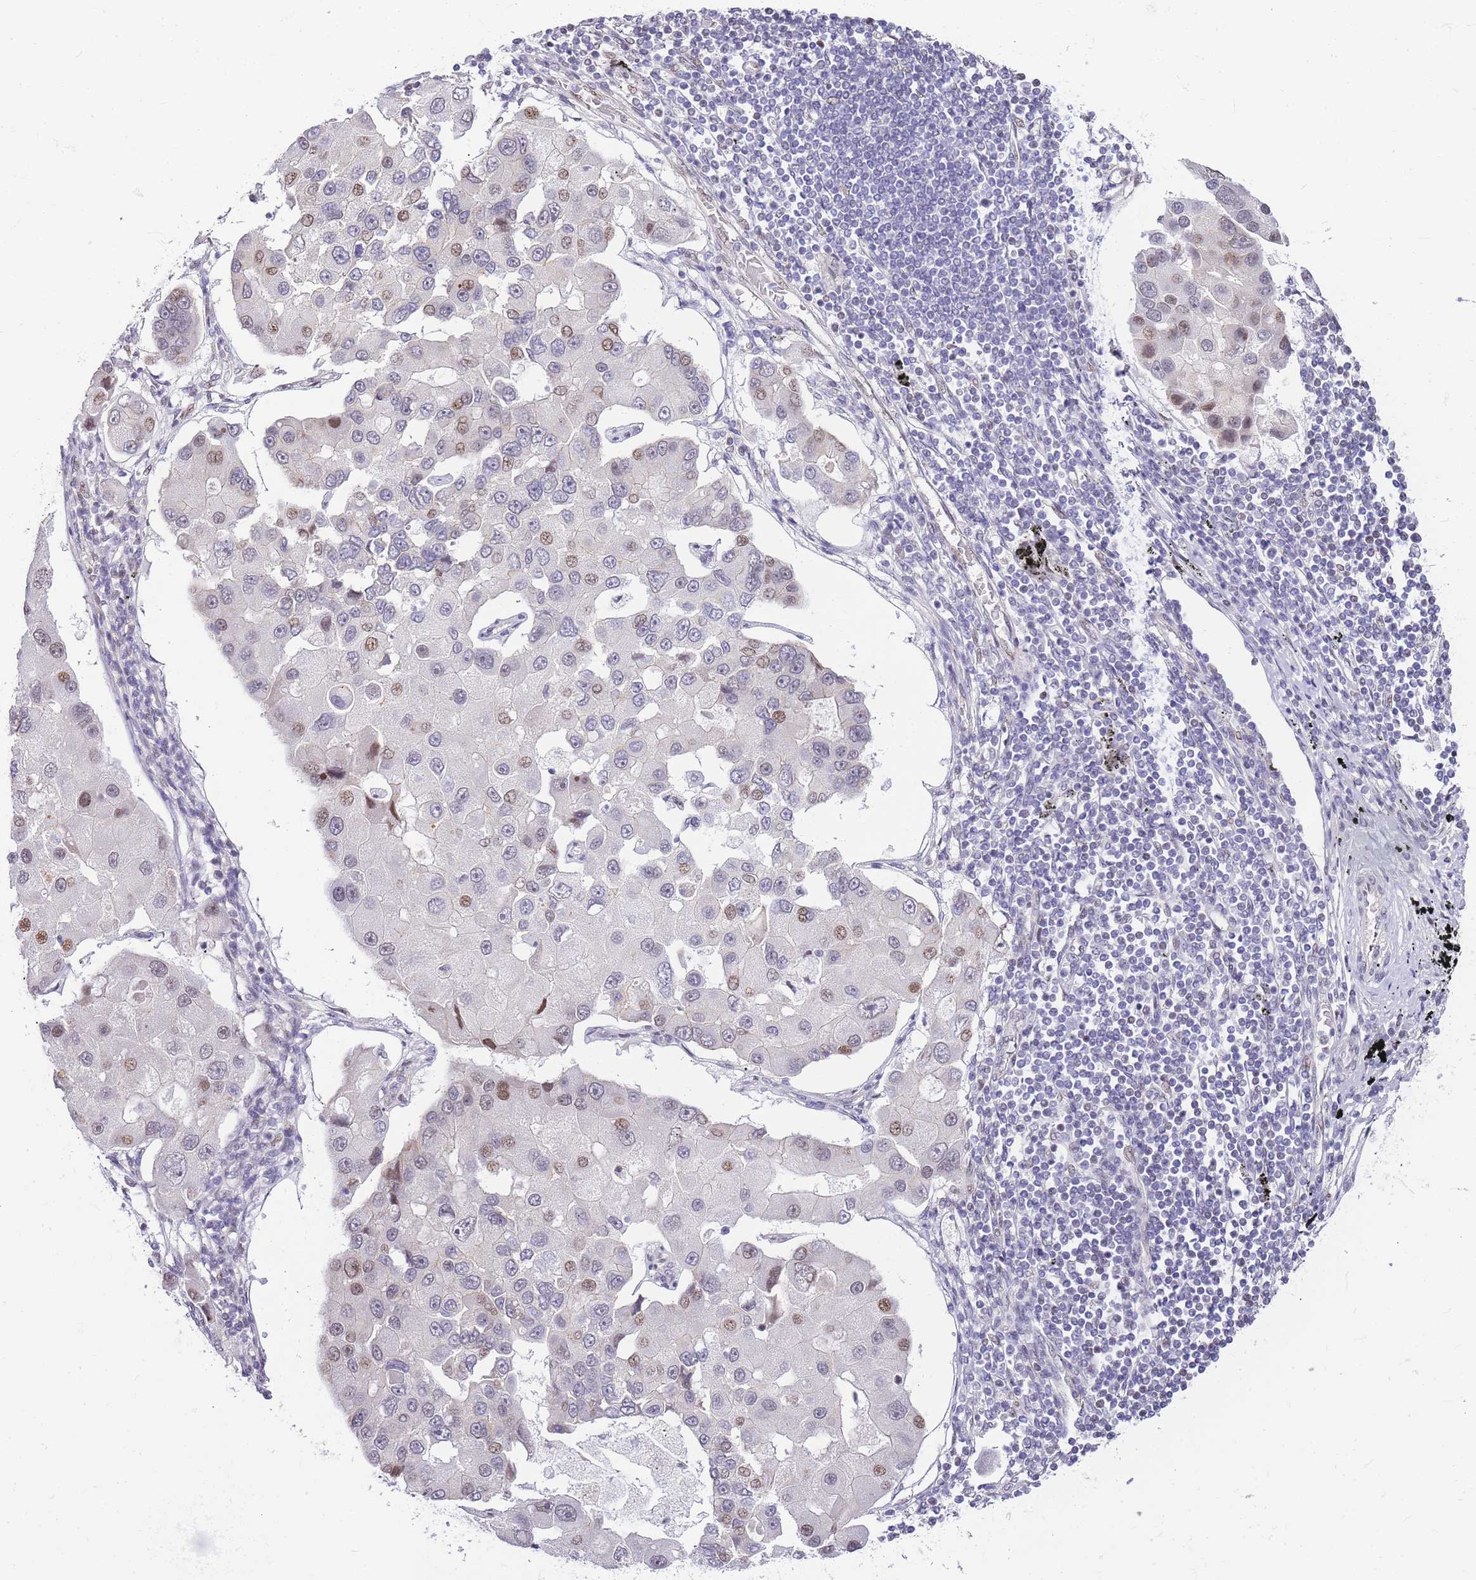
{"staining": {"intensity": "moderate", "quantity": "<25%", "location": "nuclear"}, "tissue": "lung cancer", "cell_type": "Tumor cells", "image_type": "cancer", "snomed": [{"axis": "morphology", "description": "Adenocarcinoma, NOS"}, {"axis": "topography", "description": "Lung"}], "caption": "Lung cancer stained with IHC reveals moderate nuclear staining in approximately <25% of tumor cells.", "gene": "CLBA1", "patient": {"sex": "female", "age": 54}}